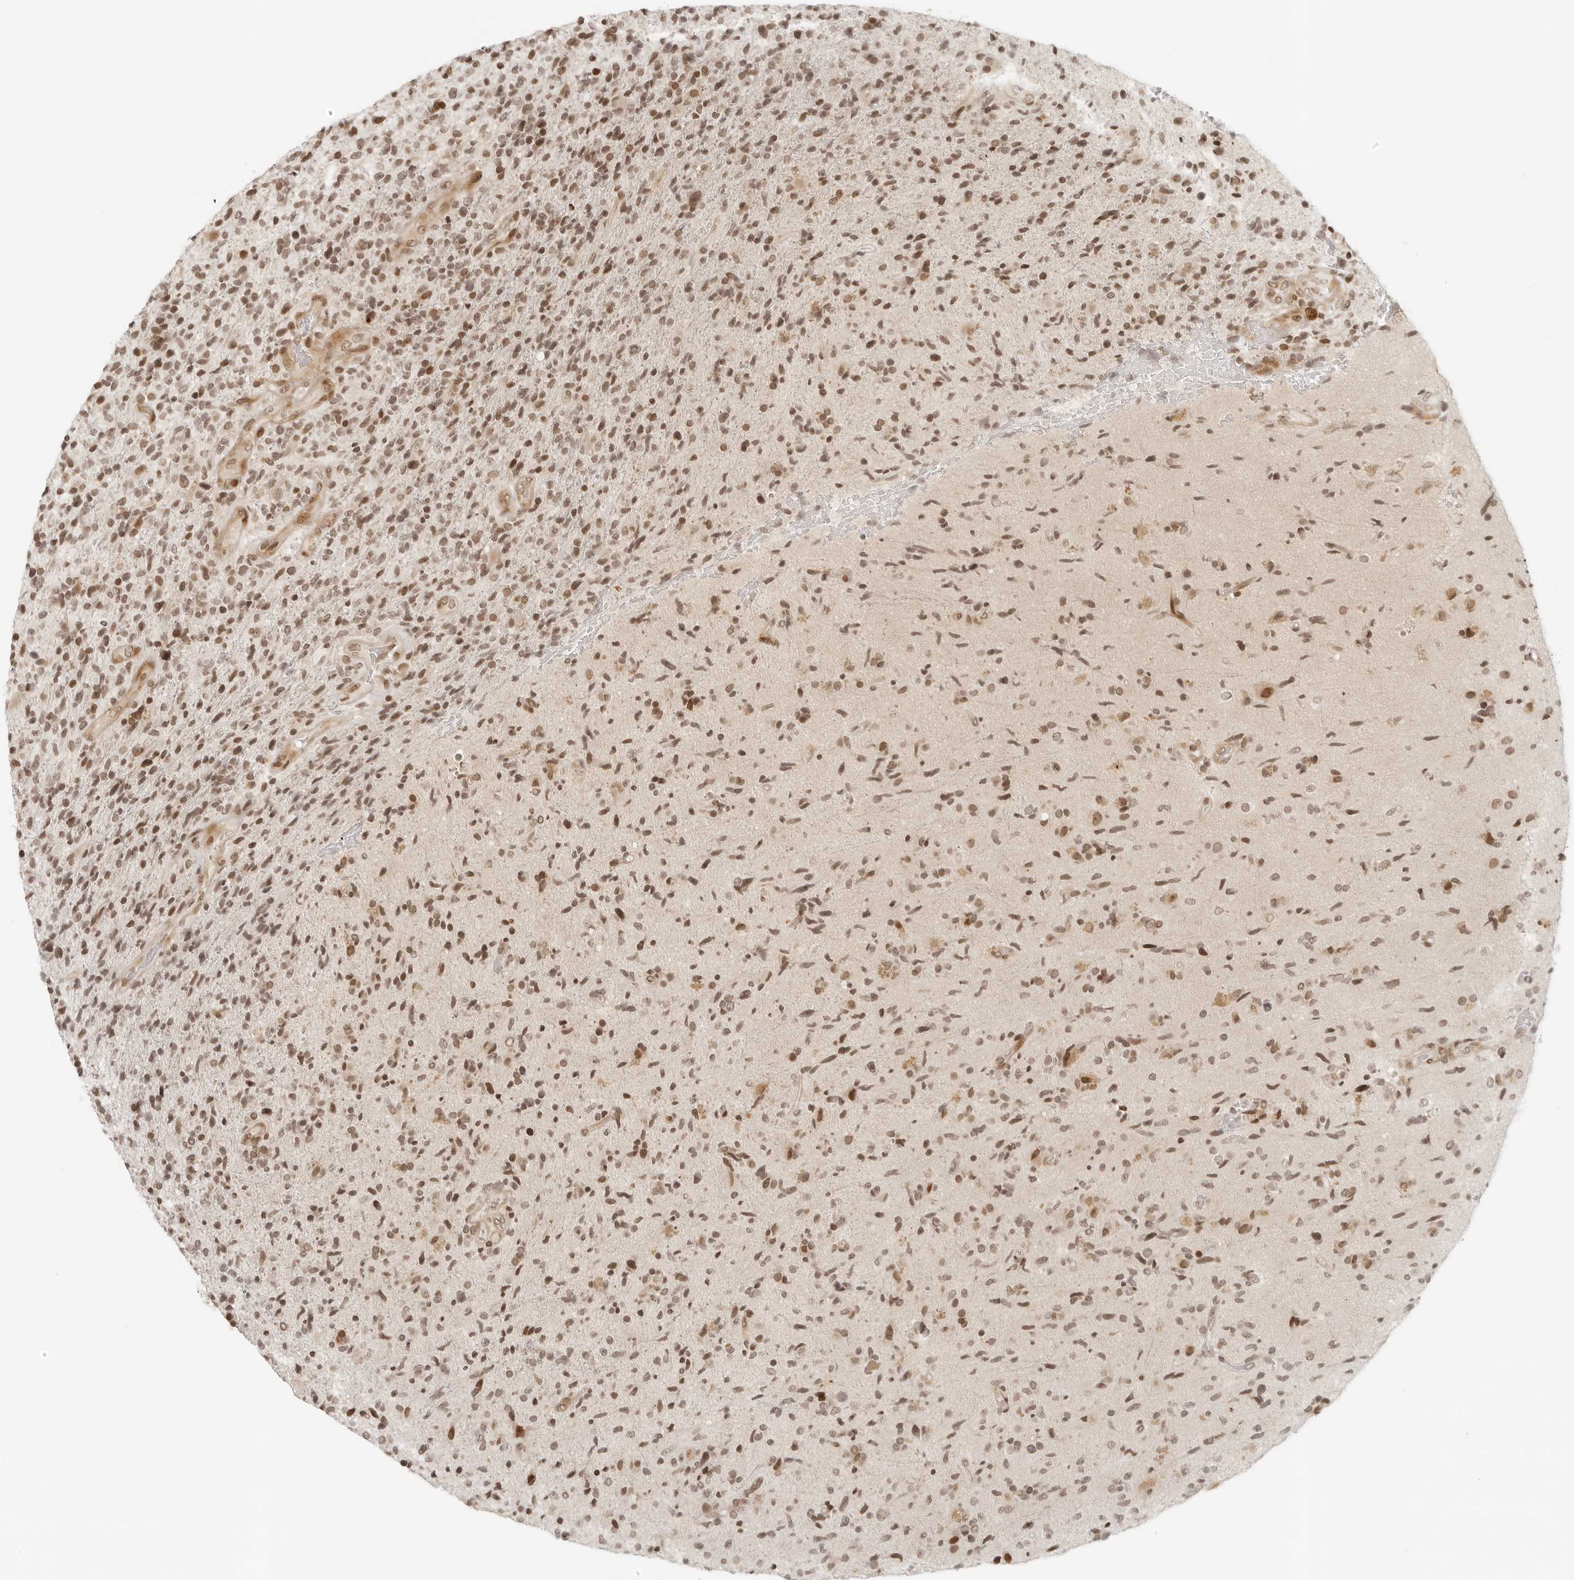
{"staining": {"intensity": "moderate", "quantity": ">75%", "location": "nuclear"}, "tissue": "glioma", "cell_type": "Tumor cells", "image_type": "cancer", "snomed": [{"axis": "morphology", "description": "Glioma, malignant, High grade"}, {"axis": "topography", "description": "Brain"}], "caption": "High-power microscopy captured an immunohistochemistry micrograph of malignant glioma (high-grade), revealing moderate nuclear expression in approximately >75% of tumor cells.", "gene": "ZNF407", "patient": {"sex": "male", "age": 72}}